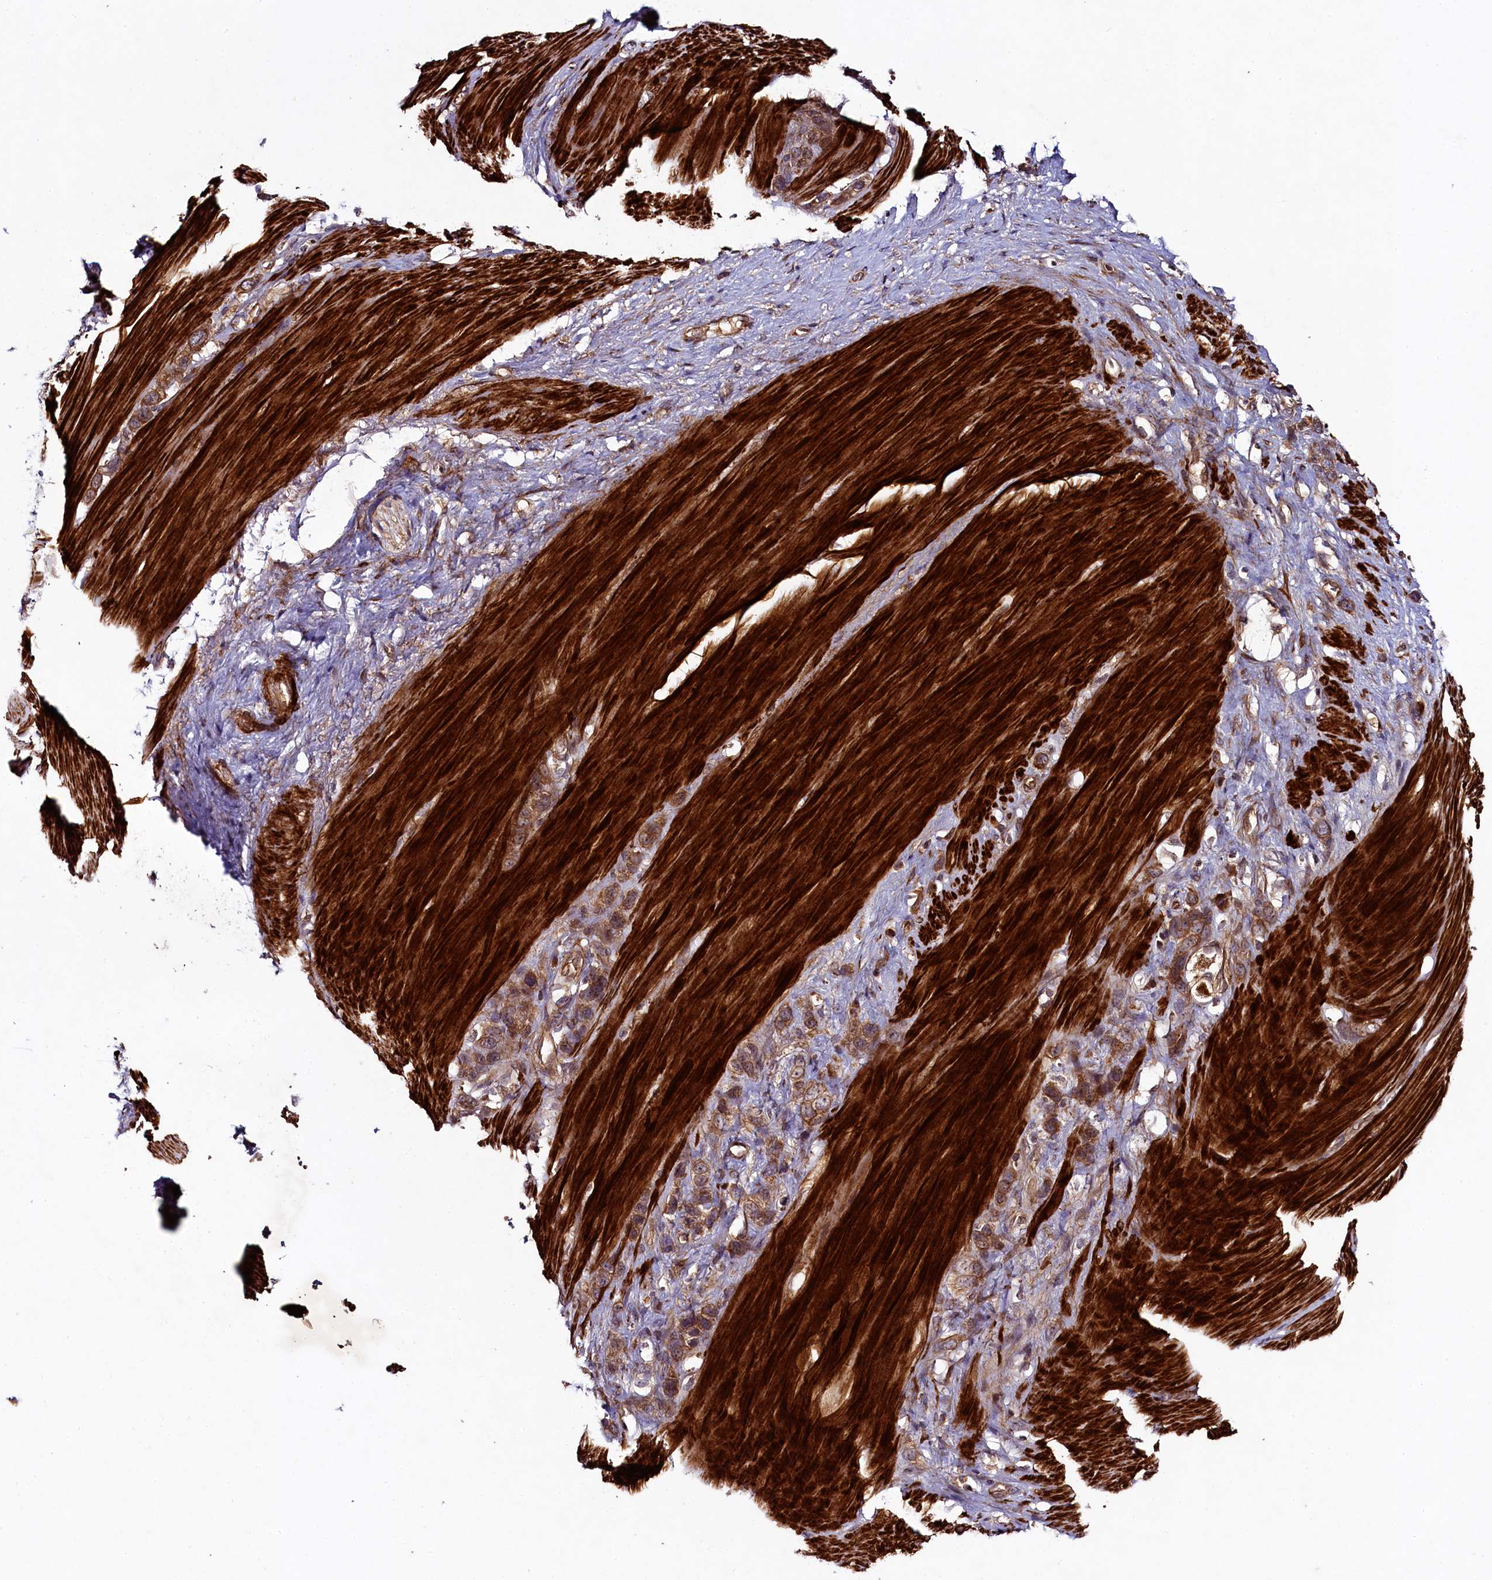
{"staining": {"intensity": "moderate", "quantity": ">75%", "location": "cytoplasmic/membranous"}, "tissue": "stomach cancer", "cell_type": "Tumor cells", "image_type": "cancer", "snomed": [{"axis": "morphology", "description": "Adenocarcinoma, NOS"}, {"axis": "morphology", "description": "Adenocarcinoma, High grade"}, {"axis": "topography", "description": "Stomach, upper"}, {"axis": "topography", "description": "Stomach, lower"}], "caption": "Stomach cancer stained with a protein marker shows moderate staining in tumor cells.", "gene": "CCDC102A", "patient": {"sex": "female", "age": 65}}